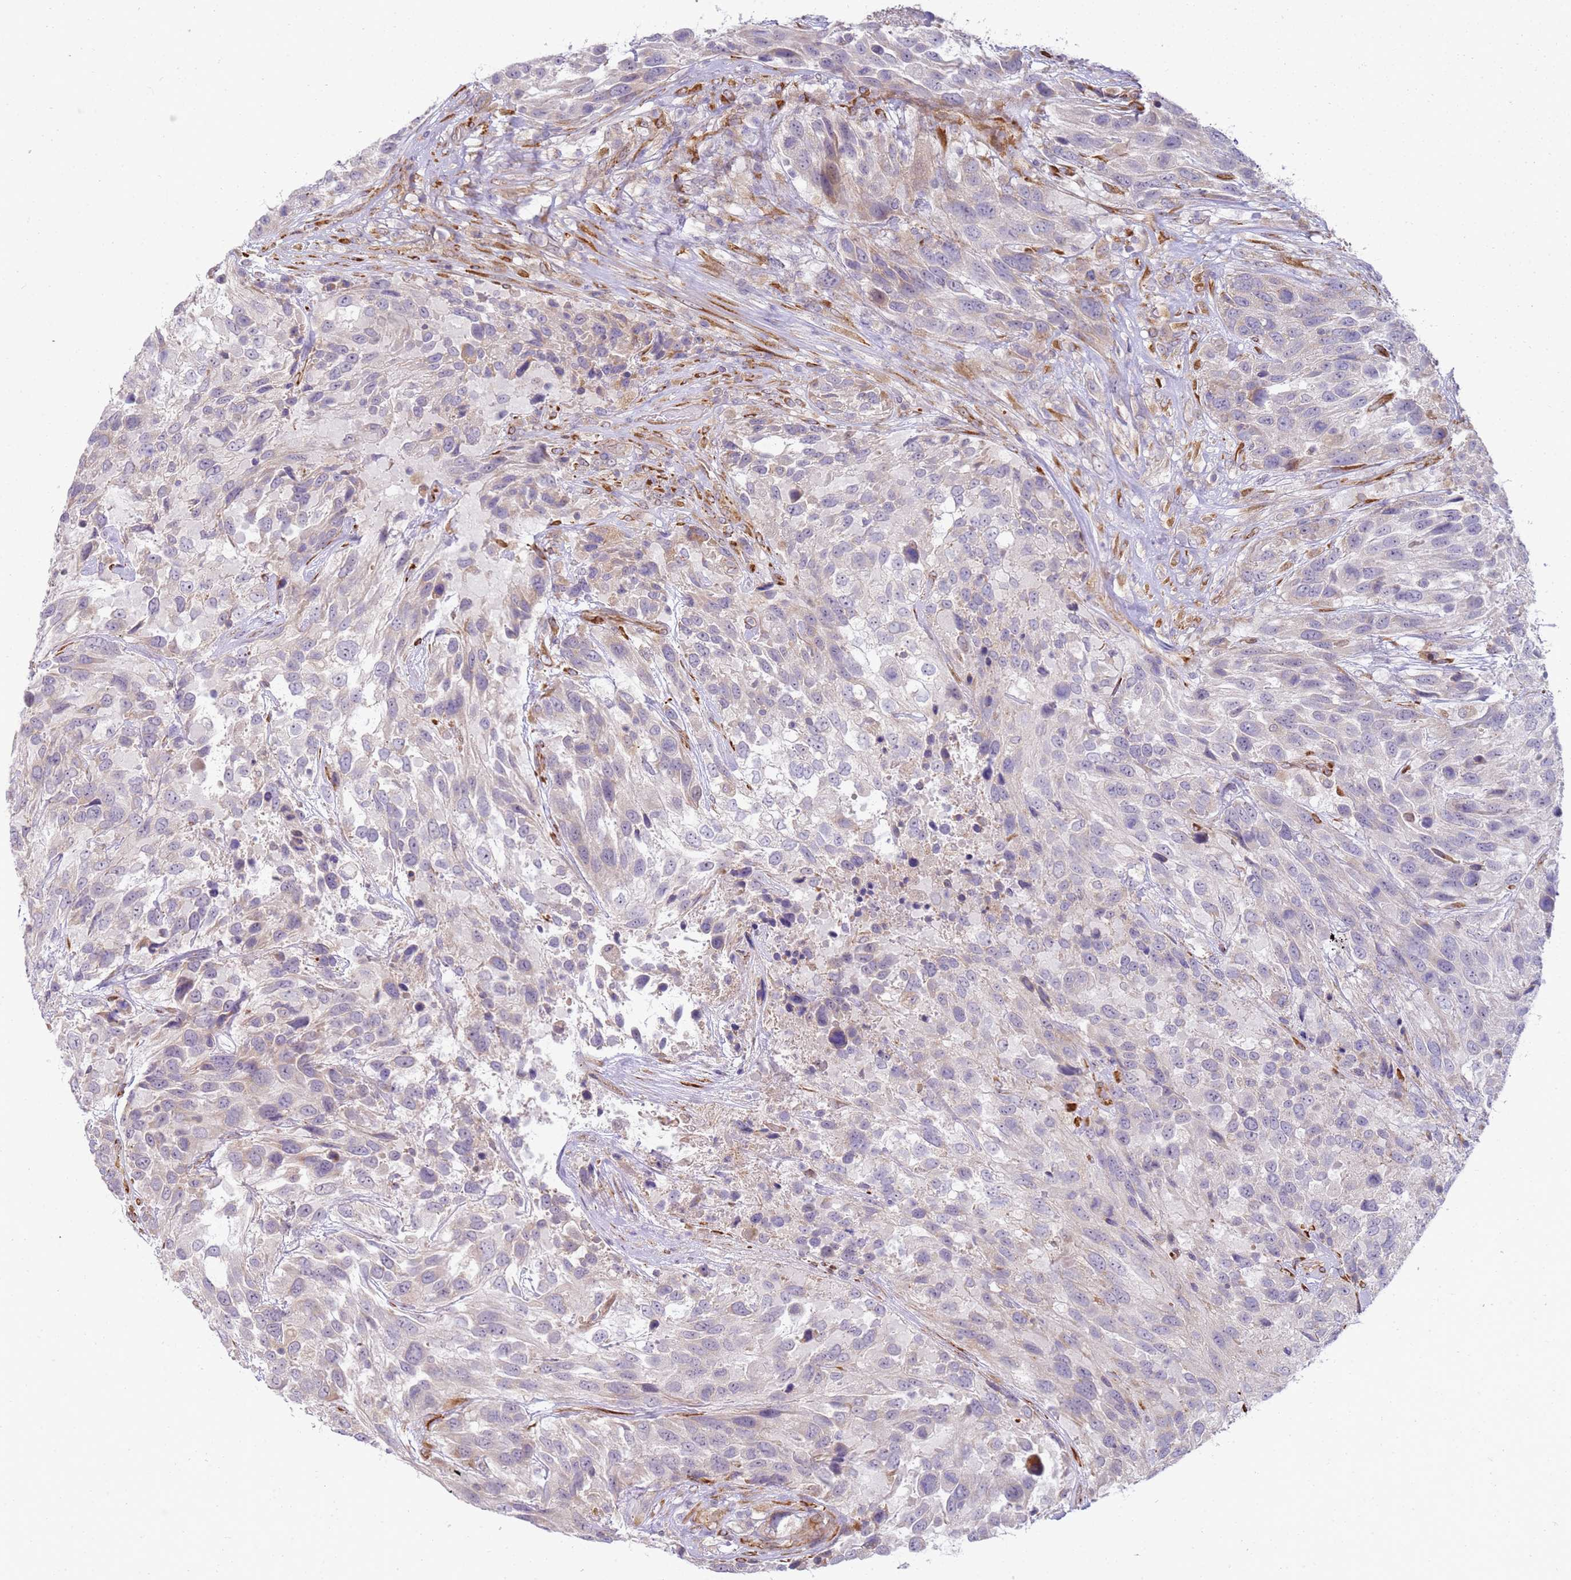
{"staining": {"intensity": "negative", "quantity": "none", "location": "none"}, "tissue": "urothelial cancer", "cell_type": "Tumor cells", "image_type": "cancer", "snomed": [{"axis": "morphology", "description": "Urothelial carcinoma, High grade"}, {"axis": "topography", "description": "Urinary bladder"}], "caption": "The histopathology image reveals no significant expression in tumor cells of urothelial carcinoma (high-grade). Brightfield microscopy of immunohistochemistry stained with DAB (brown) and hematoxylin (blue), captured at high magnification.", "gene": "GRAP", "patient": {"sex": "female", "age": 70}}